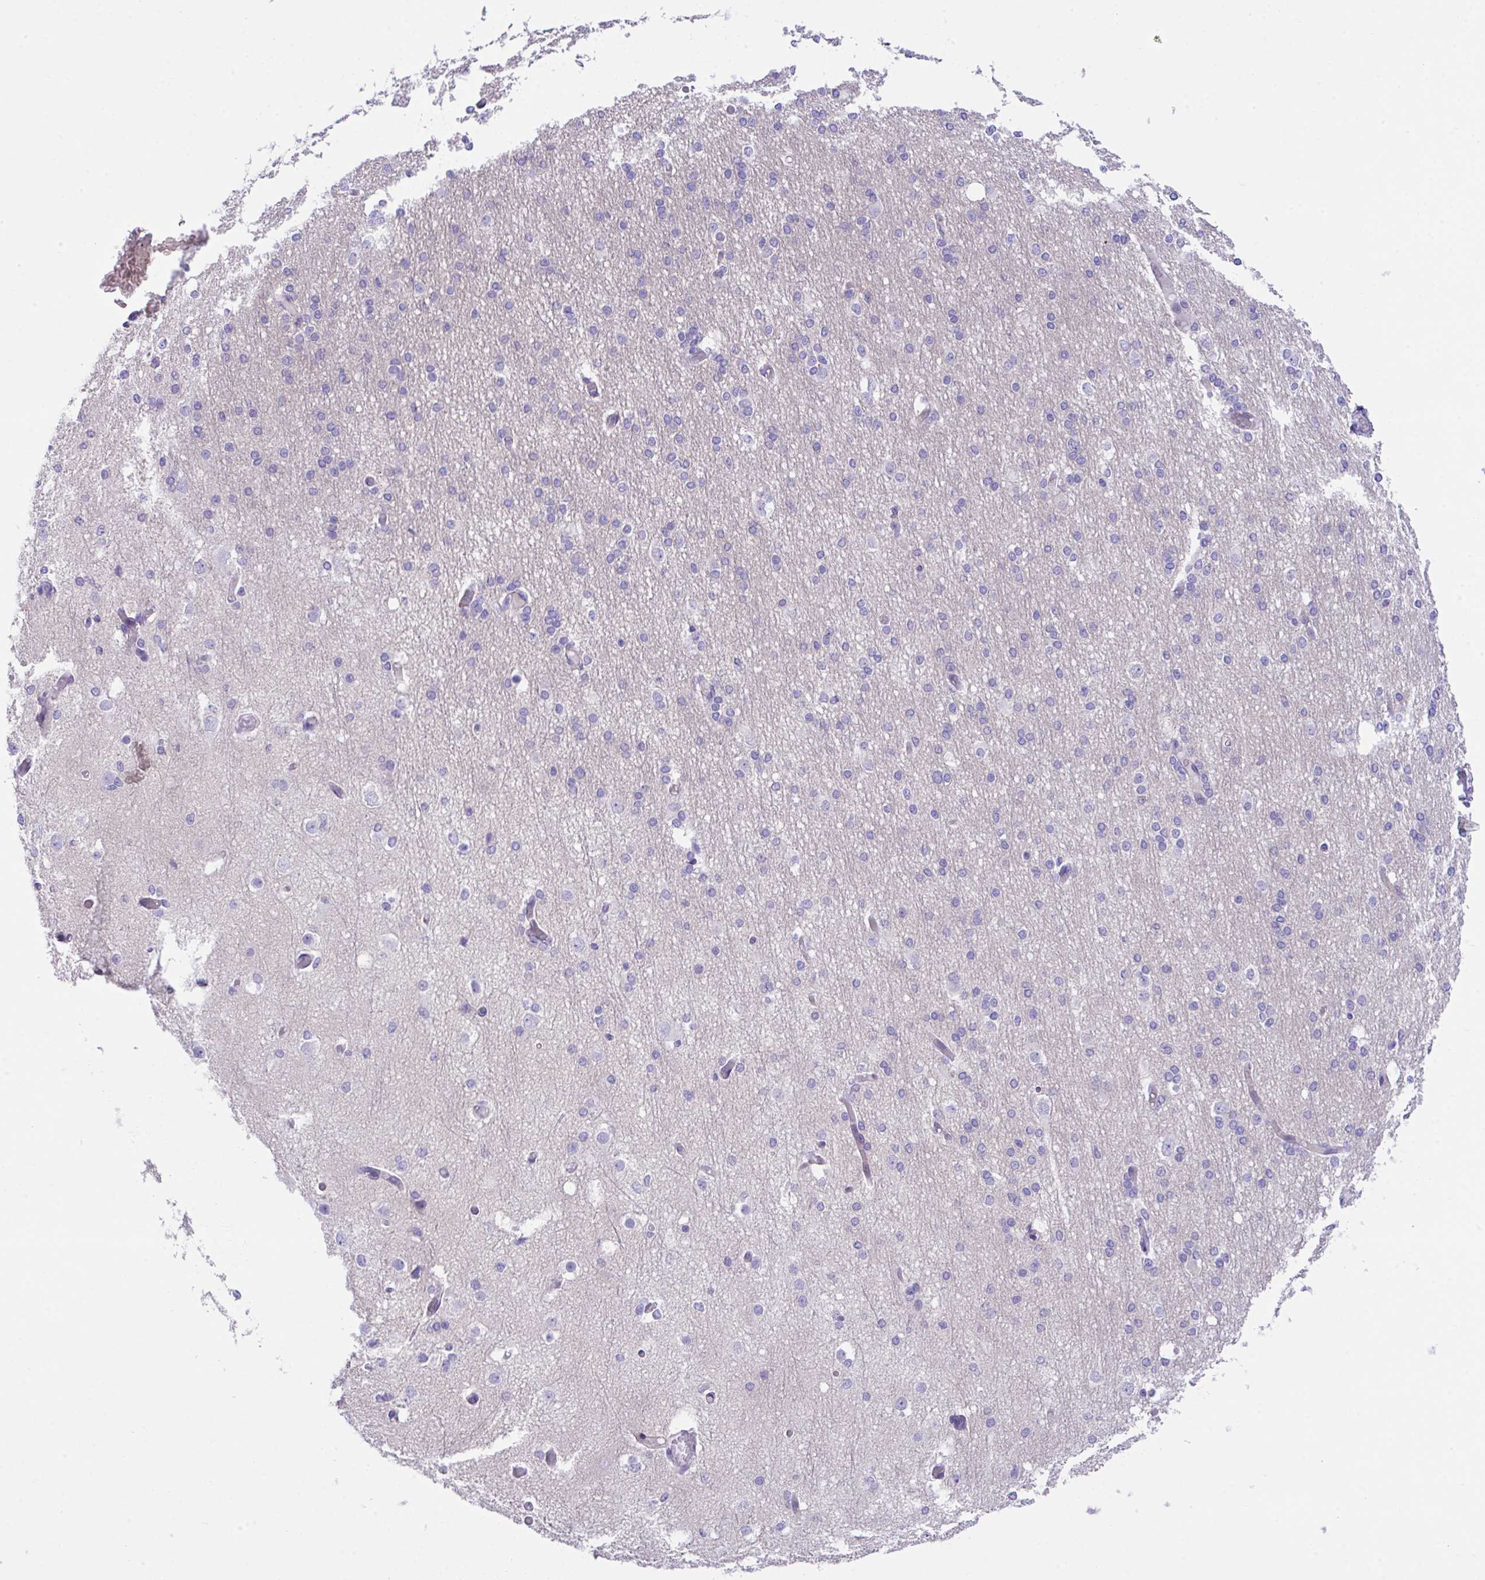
{"staining": {"intensity": "negative", "quantity": "none", "location": "none"}, "tissue": "cerebral cortex", "cell_type": "Endothelial cells", "image_type": "normal", "snomed": [{"axis": "morphology", "description": "Normal tissue, NOS"}, {"axis": "morphology", "description": "Inflammation, NOS"}, {"axis": "topography", "description": "Cerebral cortex"}], "caption": "IHC histopathology image of benign cerebral cortex: human cerebral cortex stained with DAB reveals no significant protein expression in endothelial cells.", "gene": "SLC16A6", "patient": {"sex": "male", "age": 6}}